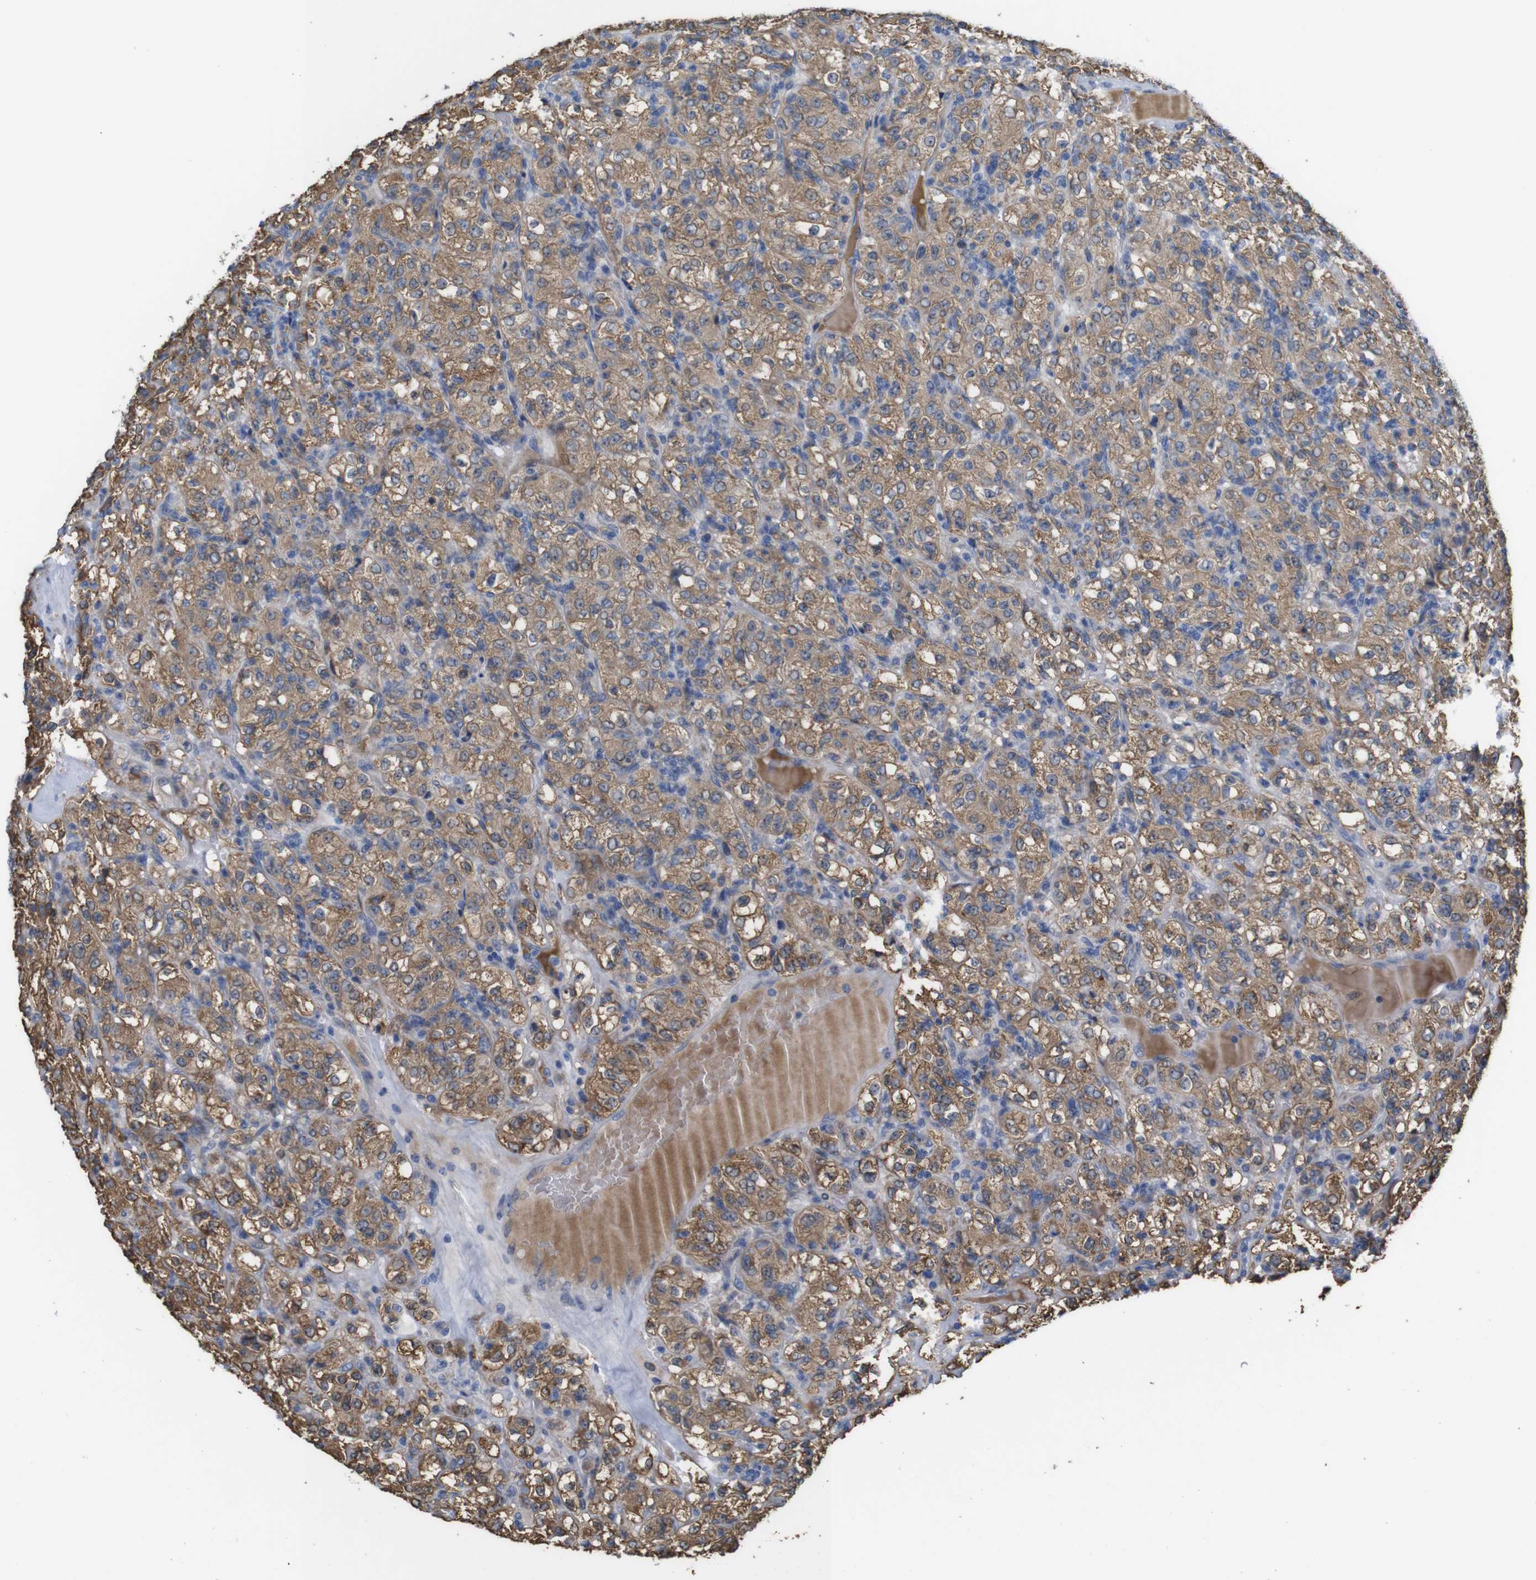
{"staining": {"intensity": "moderate", "quantity": ">75%", "location": "cytoplasmic/membranous"}, "tissue": "renal cancer", "cell_type": "Tumor cells", "image_type": "cancer", "snomed": [{"axis": "morphology", "description": "Normal tissue, NOS"}, {"axis": "morphology", "description": "Adenocarcinoma, NOS"}, {"axis": "topography", "description": "Kidney"}], "caption": "Adenocarcinoma (renal) was stained to show a protein in brown. There is medium levels of moderate cytoplasmic/membranous staining in approximately >75% of tumor cells.", "gene": "PTPRR", "patient": {"sex": "female", "age": 72}}